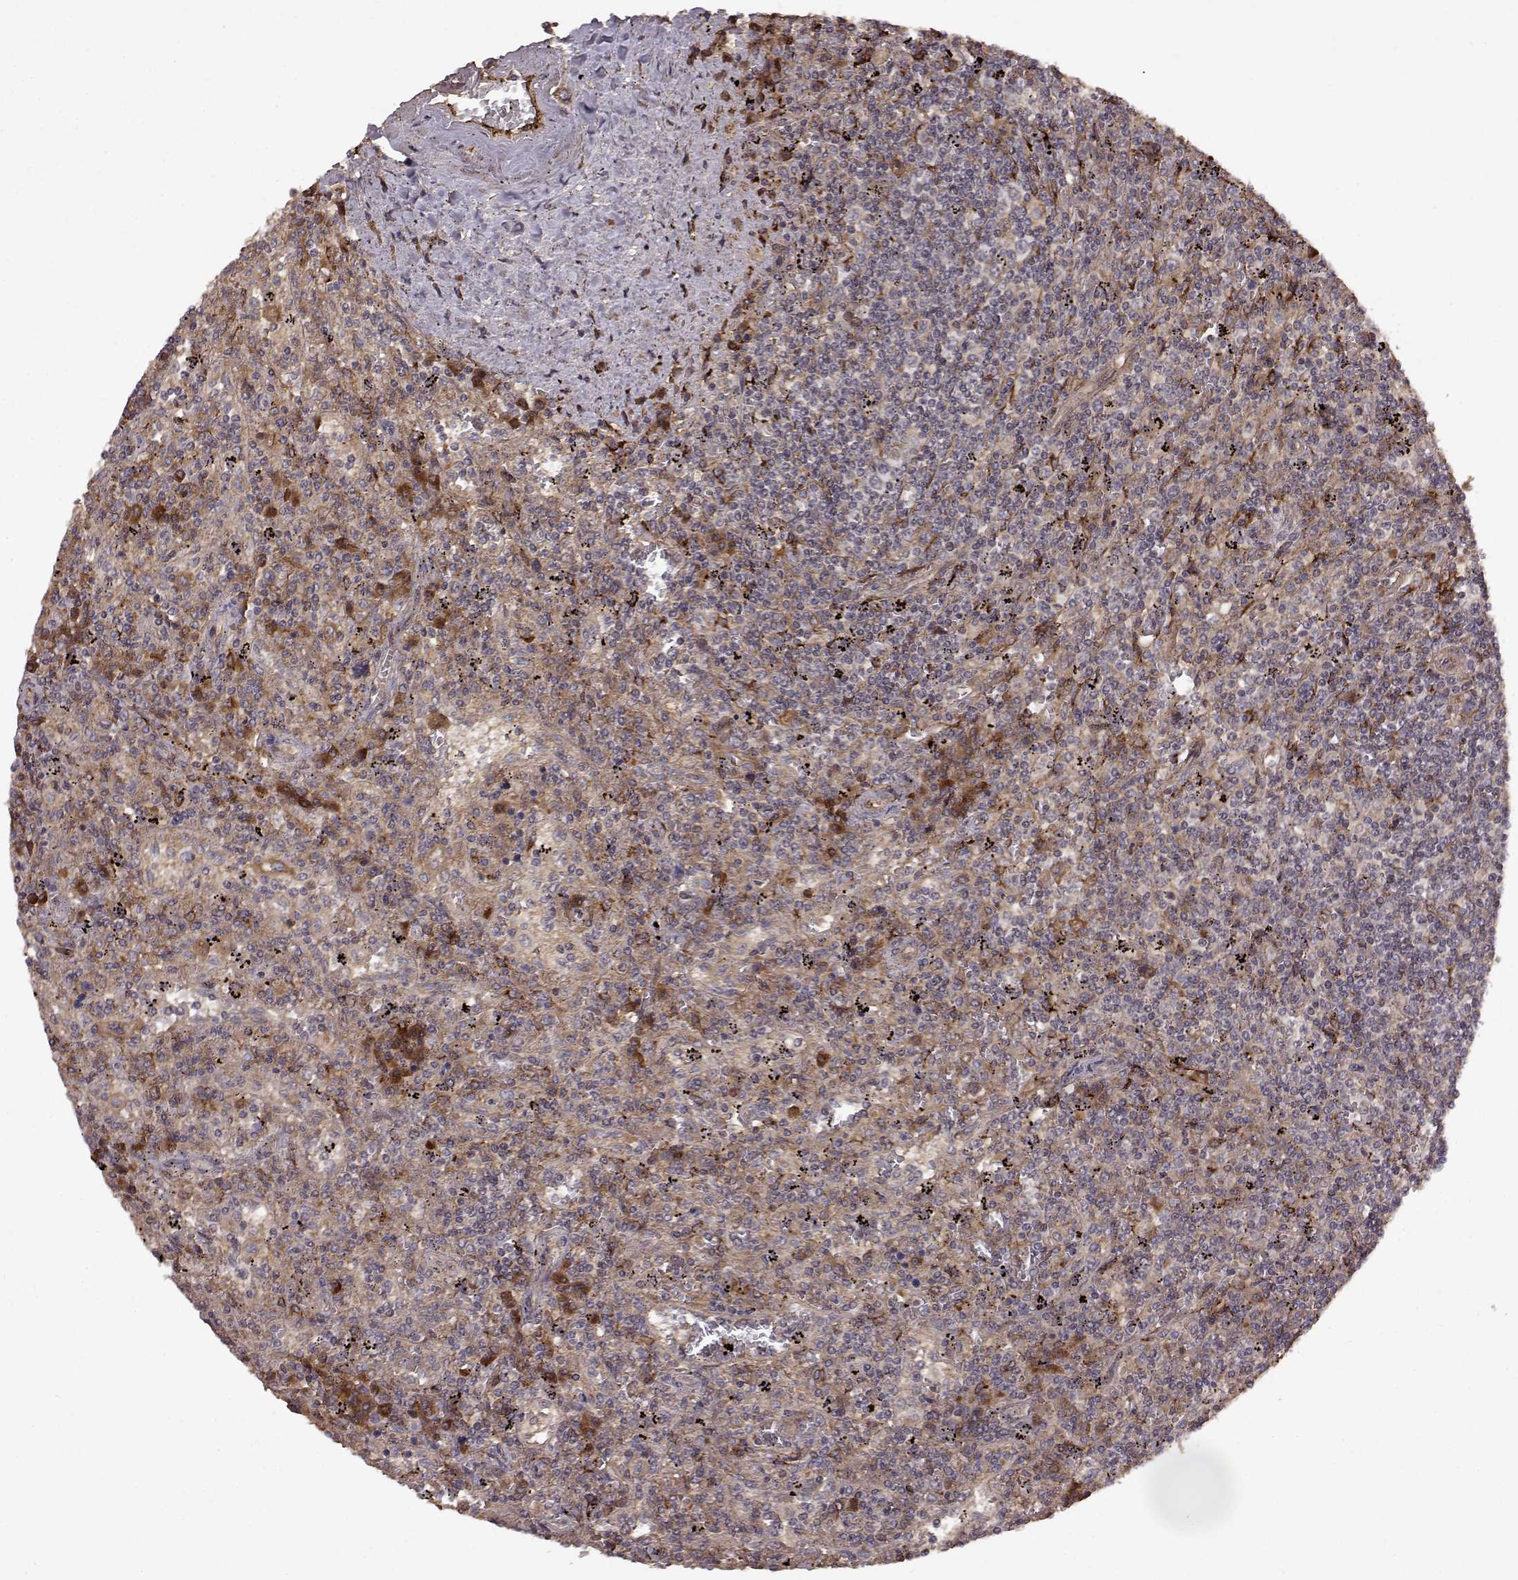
{"staining": {"intensity": "moderate", "quantity": "<25%", "location": "cytoplasmic/membranous"}, "tissue": "lymphoma", "cell_type": "Tumor cells", "image_type": "cancer", "snomed": [{"axis": "morphology", "description": "Malignant lymphoma, non-Hodgkin's type, Low grade"}, {"axis": "topography", "description": "Spleen"}], "caption": "Protein staining by immunohistochemistry (IHC) exhibits moderate cytoplasmic/membranous positivity in approximately <25% of tumor cells in malignant lymphoma, non-Hodgkin's type (low-grade).", "gene": "FSTL1", "patient": {"sex": "male", "age": 62}}